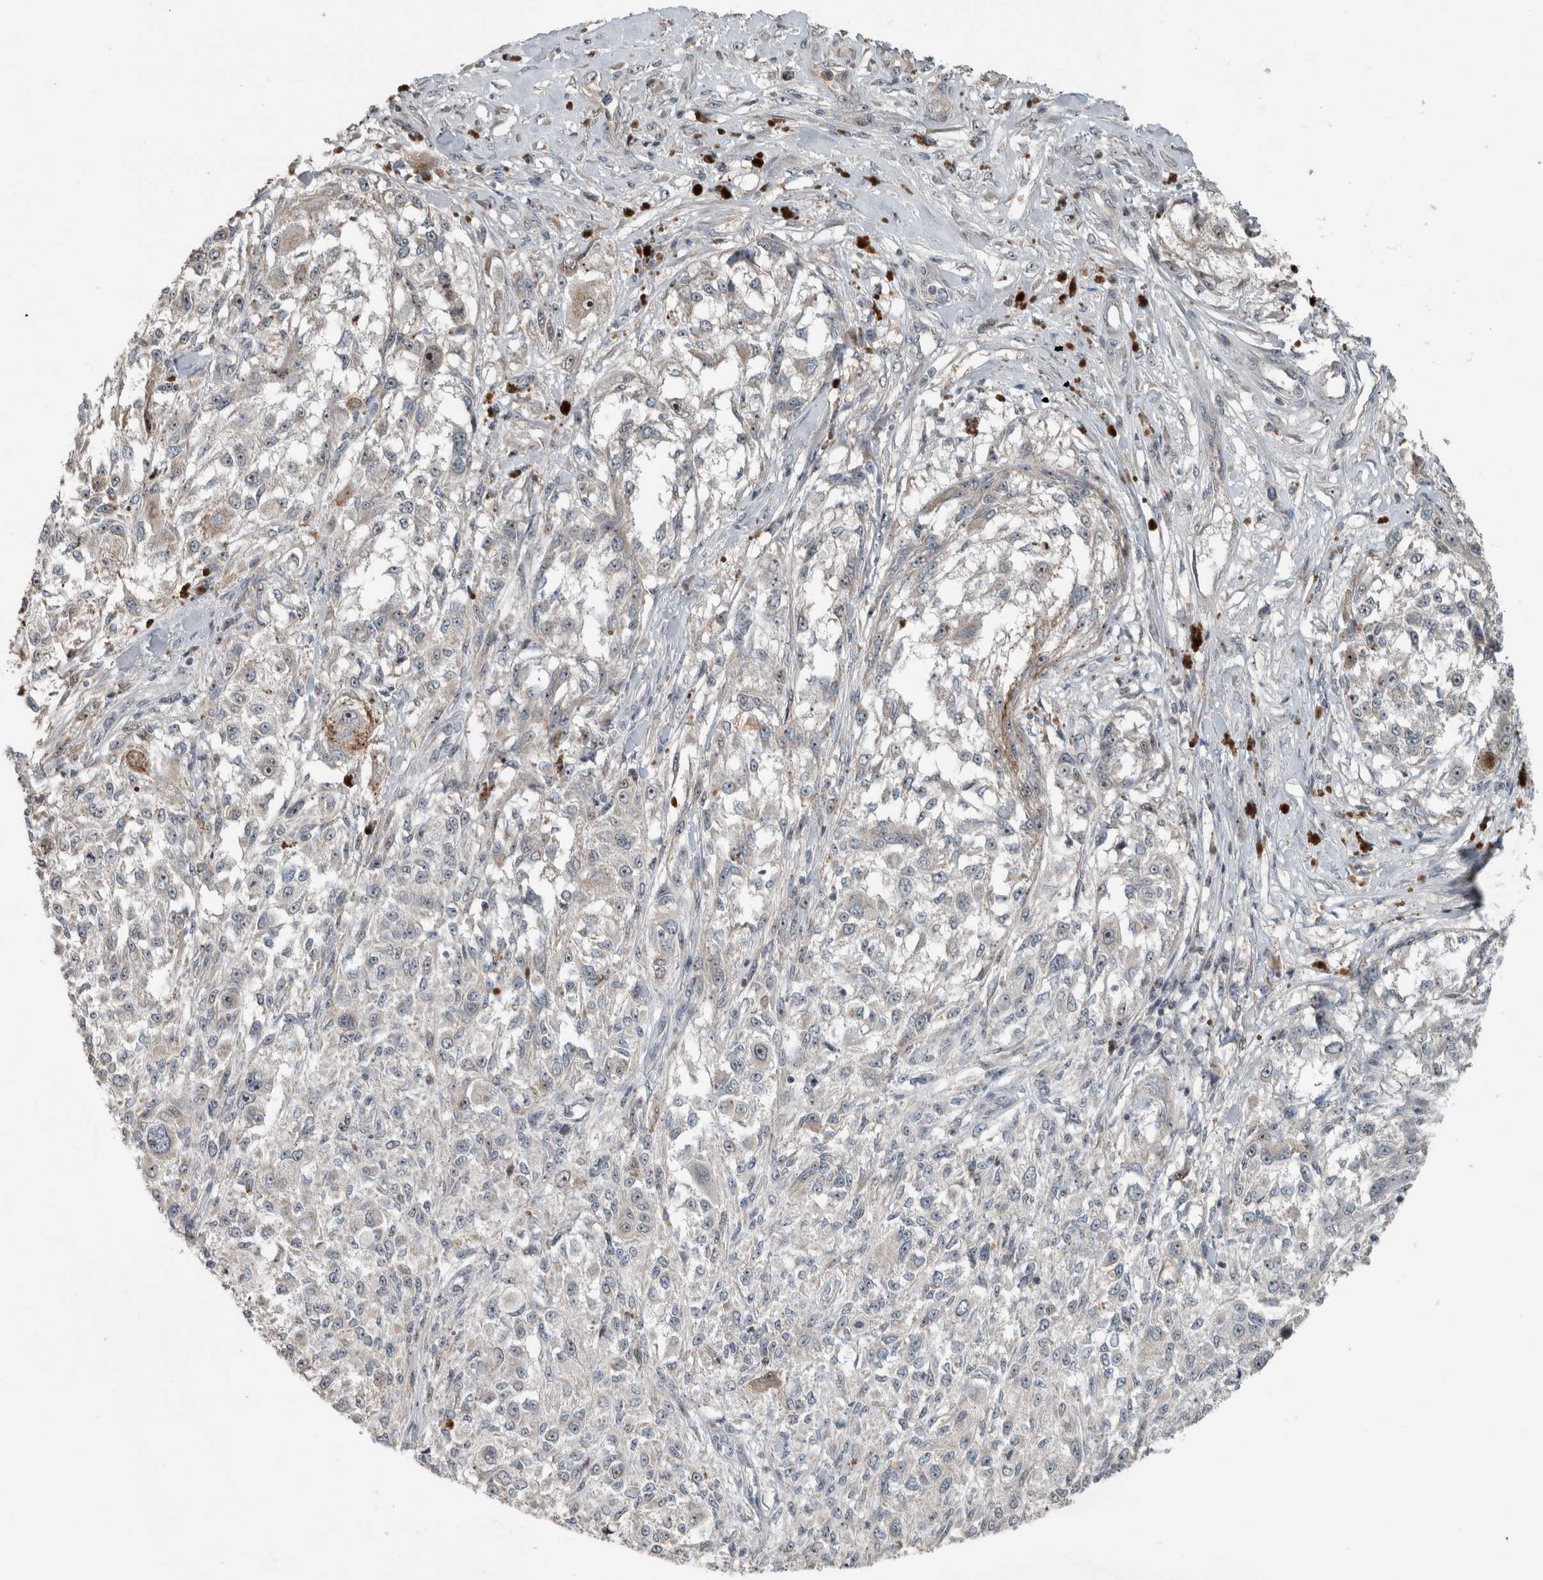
{"staining": {"intensity": "negative", "quantity": "none", "location": "none"}, "tissue": "melanoma", "cell_type": "Tumor cells", "image_type": "cancer", "snomed": [{"axis": "morphology", "description": "Necrosis, NOS"}, {"axis": "morphology", "description": "Malignant melanoma, NOS"}, {"axis": "topography", "description": "Skin"}], "caption": "Immunohistochemistry micrograph of melanoma stained for a protein (brown), which reveals no staining in tumor cells.", "gene": "RPF1", "patient": {"sex": "female", "age": 87}}